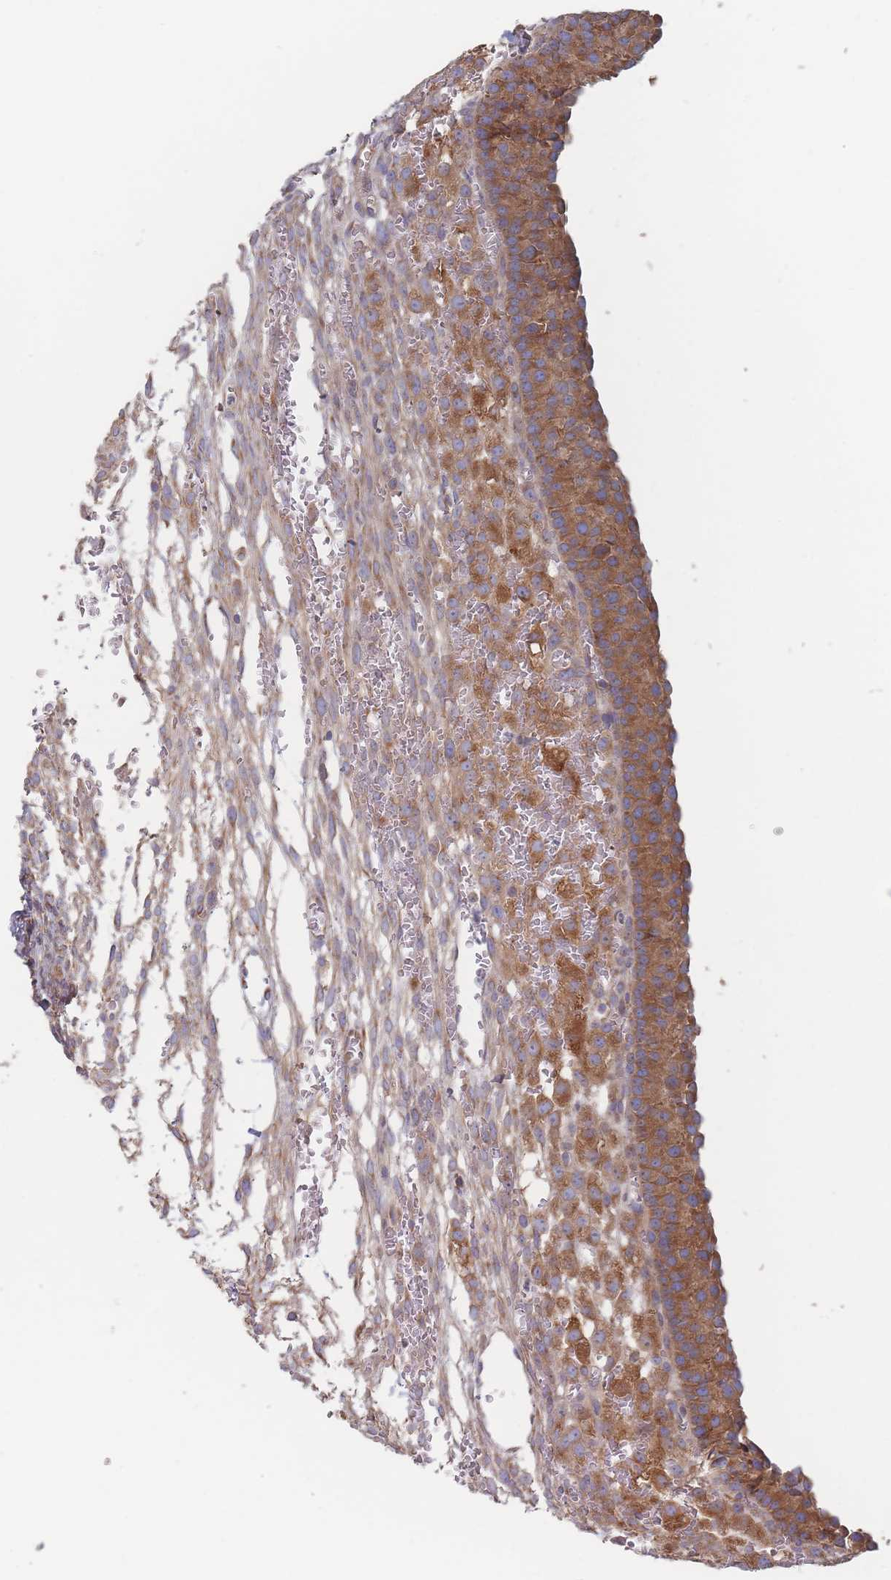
{"staining": {"intensity": "moderate", "quantity": "25%-75%", "location": "cytoplasmic/membranous"}, "tissue": "ovary", "cell_type": "Ovarian stroma cells", "image_type": "normal", "snomed": [{"axis": "morphology", "description": "Normal tissue, NOS"}, {"axis": "topography", "description": "Ovary"}], "caption": "Immunohistochemistry (DAB) staining of unremarkable human ovary demonstrates moderate cytoplasmic/membranous protein staining in about 25%-75% of ovarian stroma cells. The staining was performed using DAB (3,3'-diaminobenzidine), with brown indicating positive protein expression. Nuclei are stained blue with hematoxylin.", "gene": "KDSR", "patient": {"sex": "female", "age": 39}}